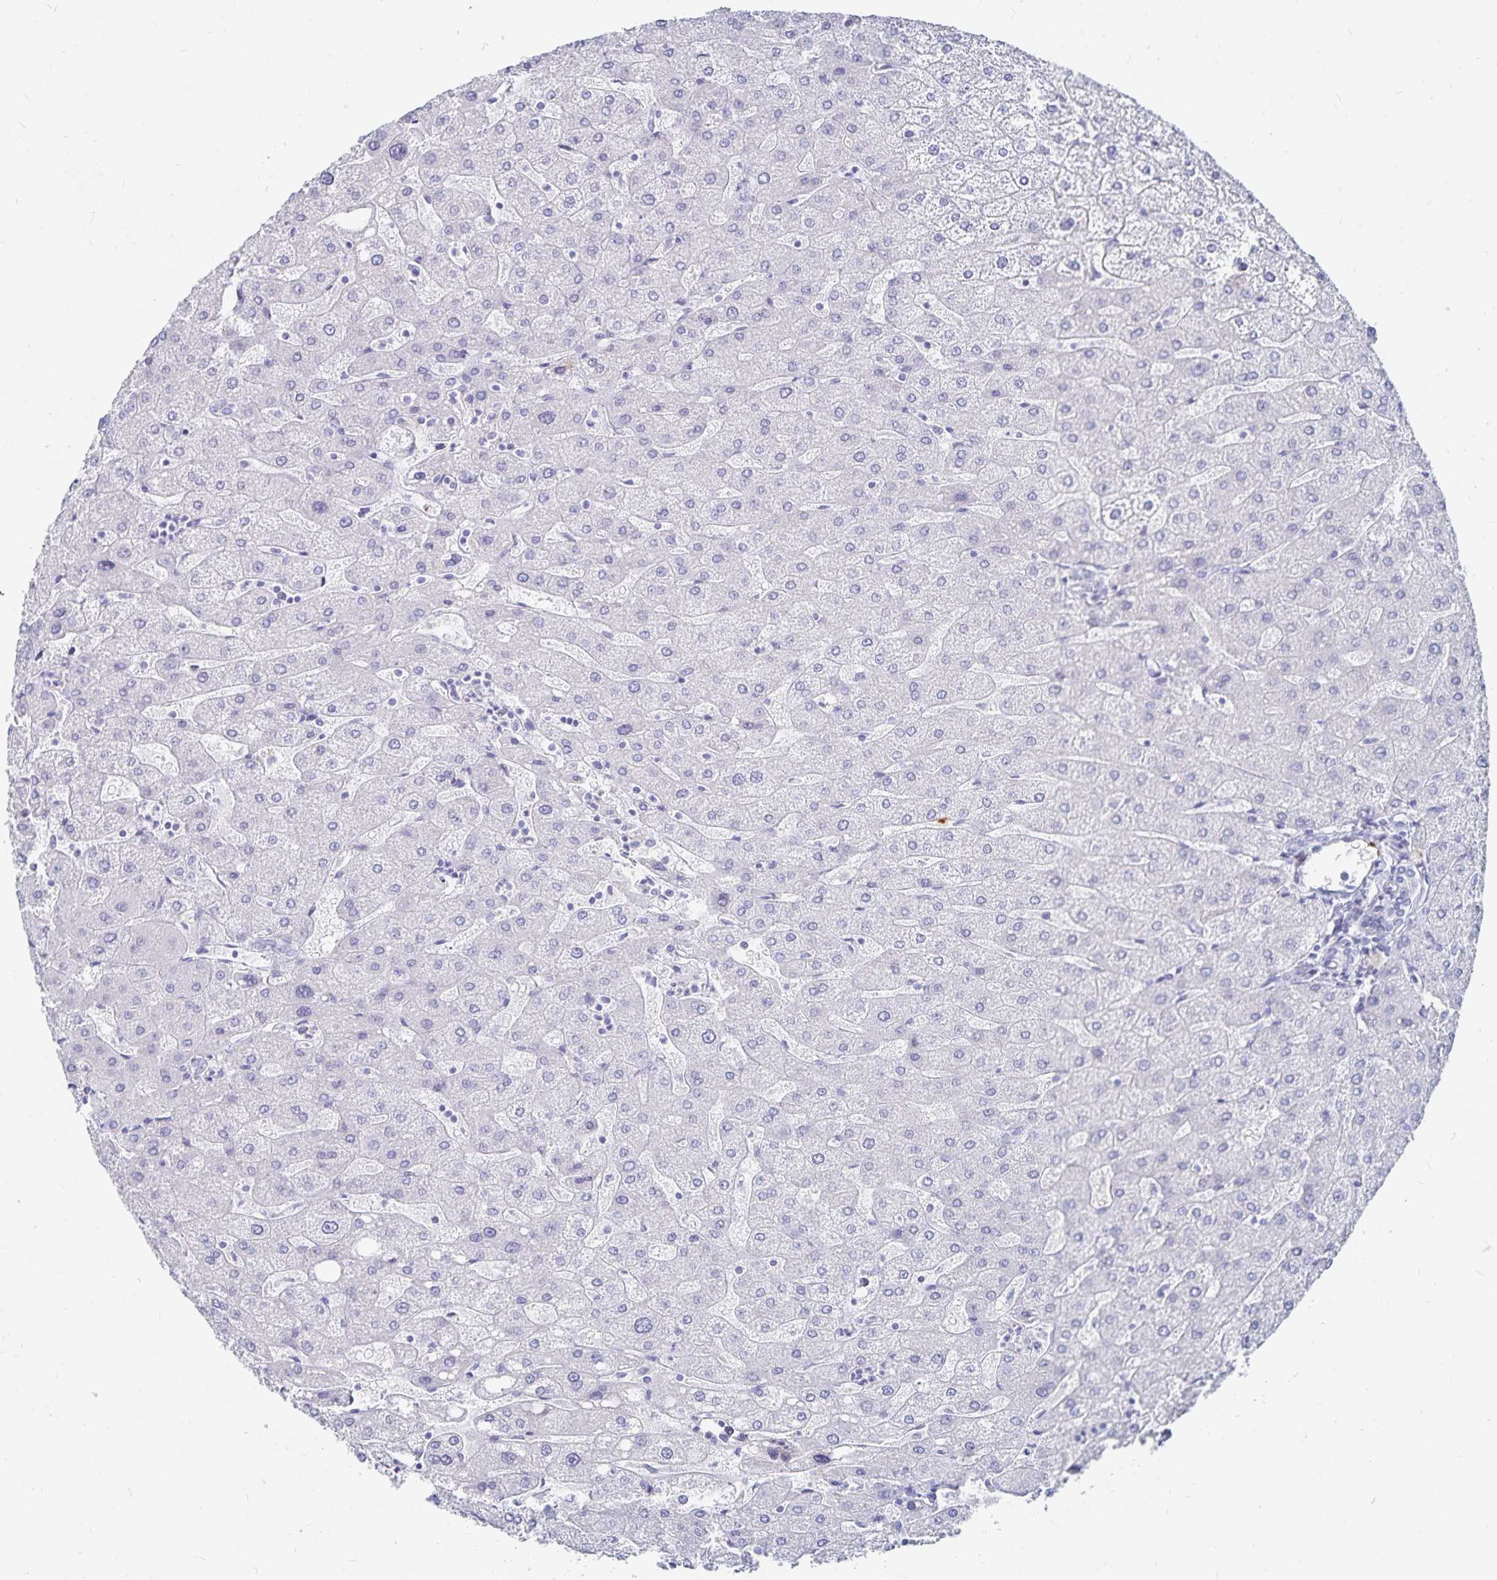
{"staining": {"intensity": "negative", "quantity": "none", "location": "none"}, "tissue": "liver", "cell_type": "Cholangiocytes", "image_type": "normal", "snomed": [{"axis": "morphology", "description": "Normal tissue, NOS"}, {"axis": "topography", "description": "Liver"}], "caption": "This is an IHC micrograph of unremarkable human liver. There is no expression in cholangiocytes.", "gene": "TNIP1", "patient": {"sex": "male", "age": 67}}